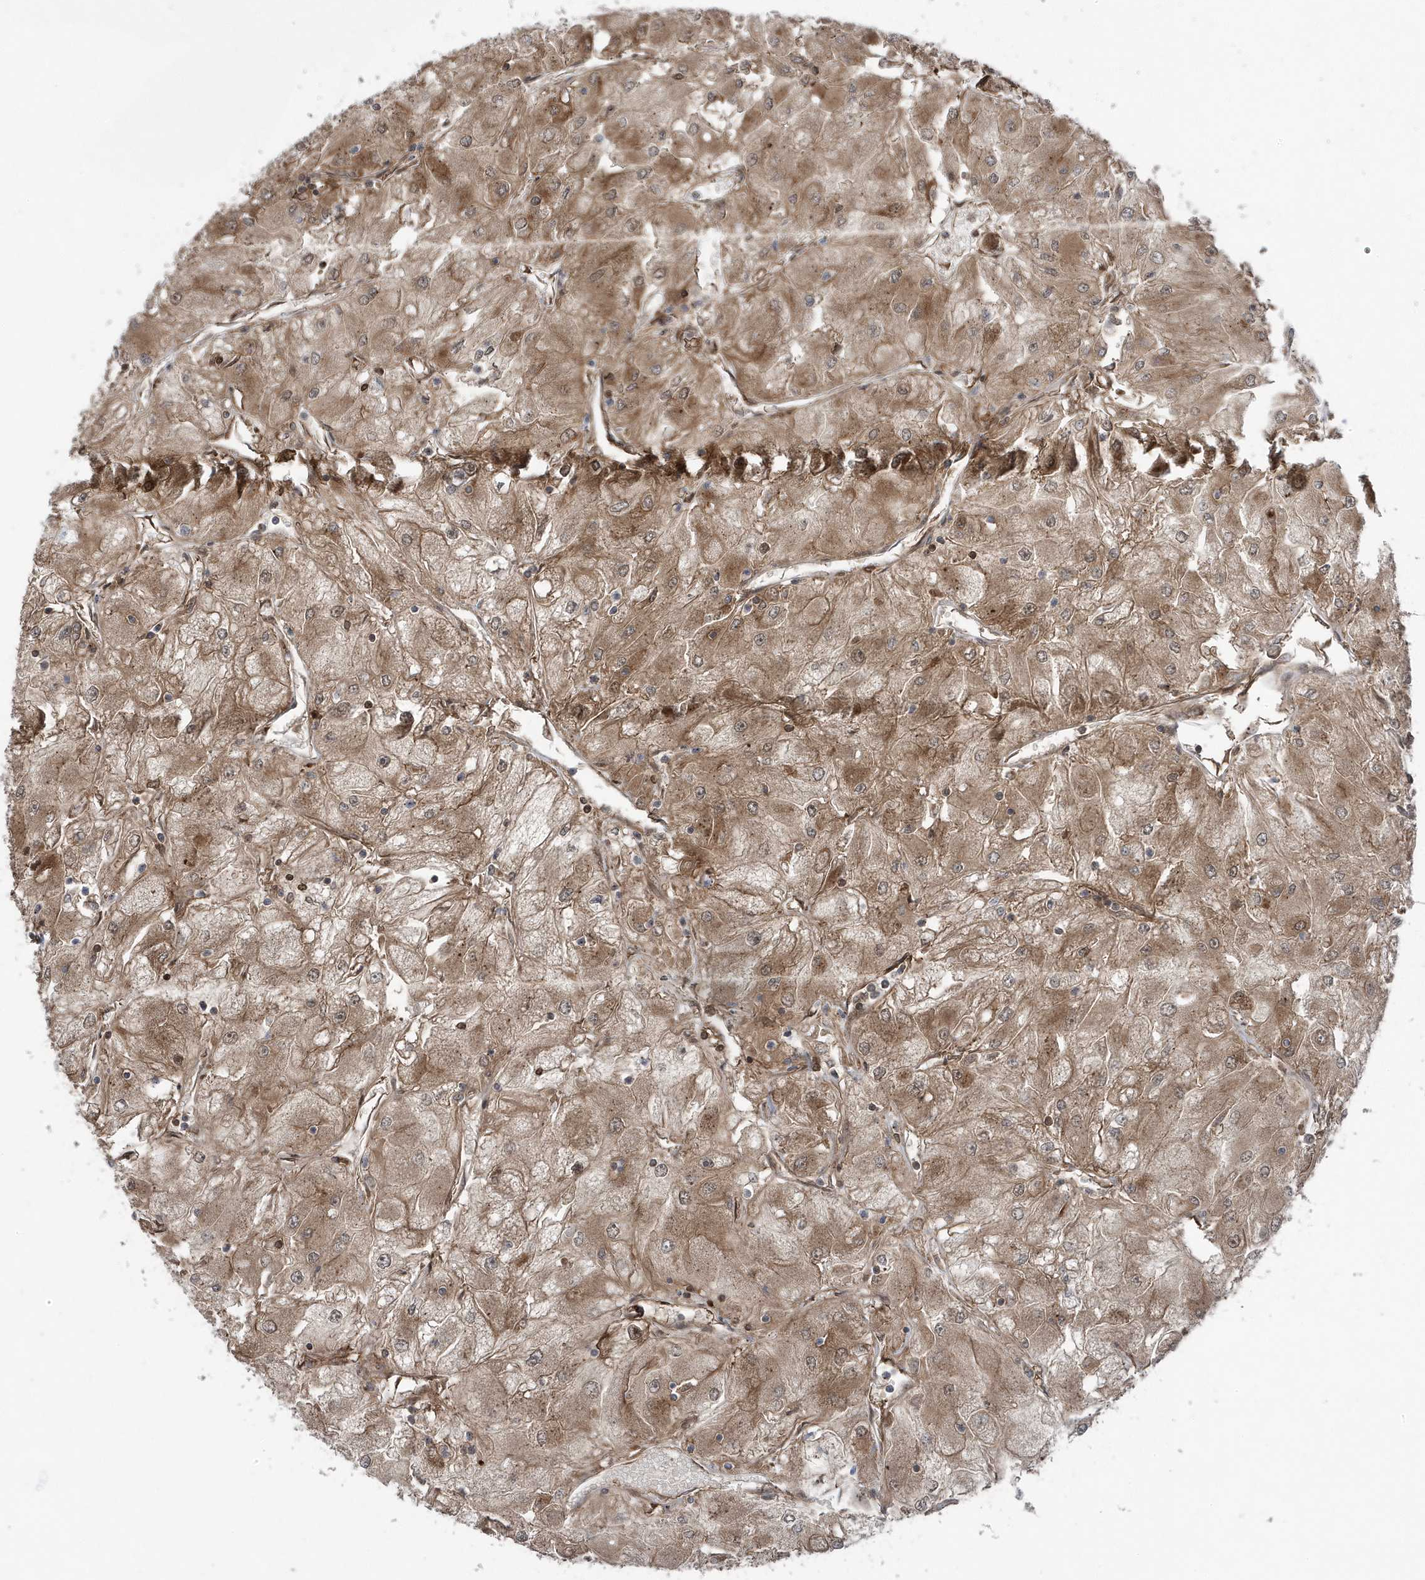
{"staining": {"intensity": "moderate", "quantity": ">75%", "location": "cytoplasmic/membranous"}, "tissue": "renal cancer", "cell_type": "Tumor cells", "image_type": "cancer", "snomed": [{"axis": "morphology", "description": "Adenocarcinoma, NOS"}, {"axis": "topography", "description": "Kidney"}], "caption": "Renal adenocarcinoma stained with DAB (3,3'-diaminobenzidine) IHC demonstrates medium levels of moderate cytoplasmic/membranous positivity in about >75% of tumor cells.", "gene": "MAPK1IP1L", "patient": {"sex": "male", "age": 80}}